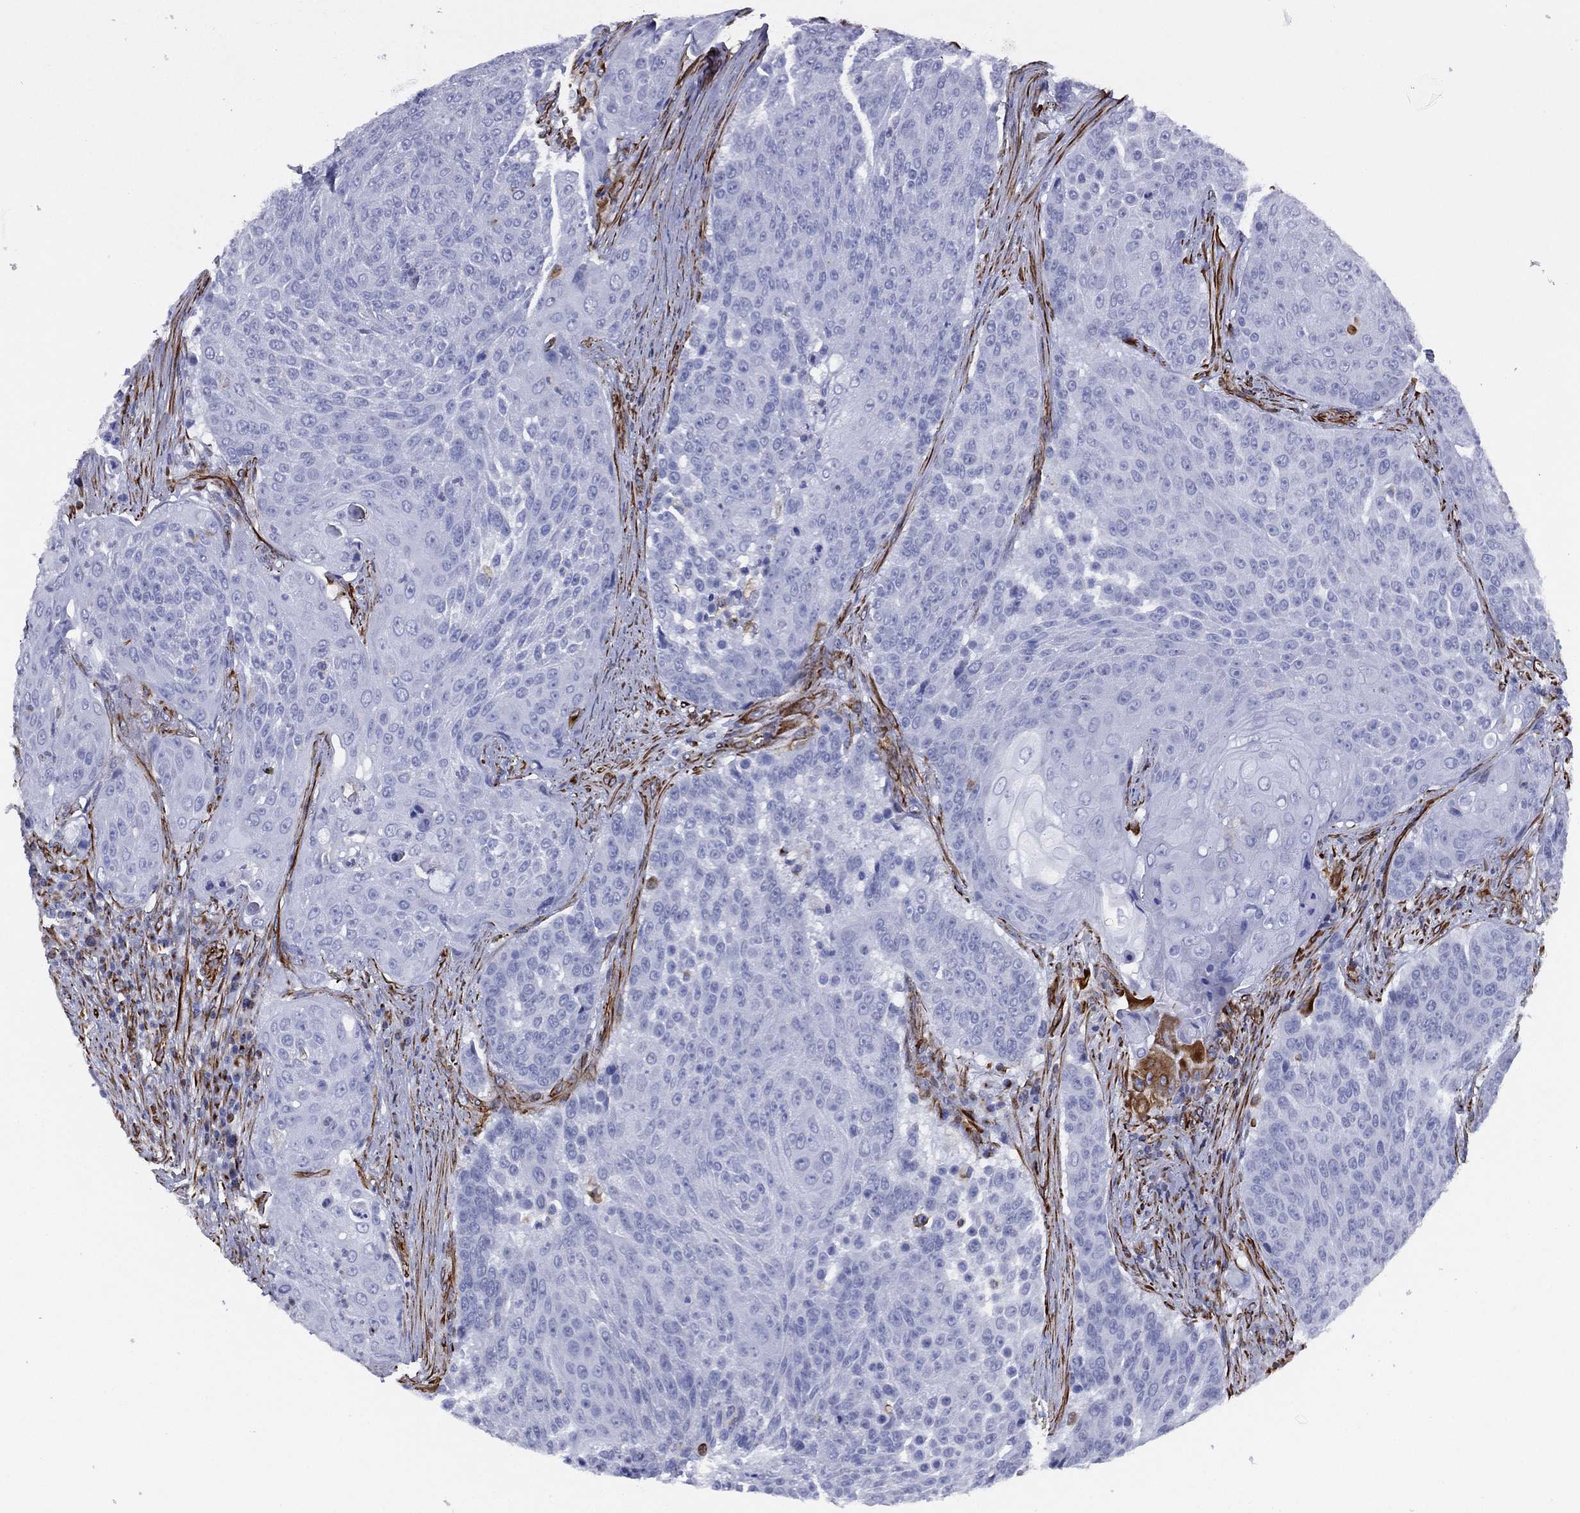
{"staining": {"intensity": "negative", "quantity": "none", "location": "none"}, "tissue": "urothelial cancer", "cell_type": "Tumor cells", "image_type": "cancer", "snomed": [{"axis": "morphology", "description": "Urothelial carcinoma, High grade"}, {"axis": "topography", "description": "Urinary bladder"}], "caption": "Tumor cells are negative for protein expression in human urothelial cancer.", "gene": "MAS1", "patient": {"sex": "female", "age": 63}}